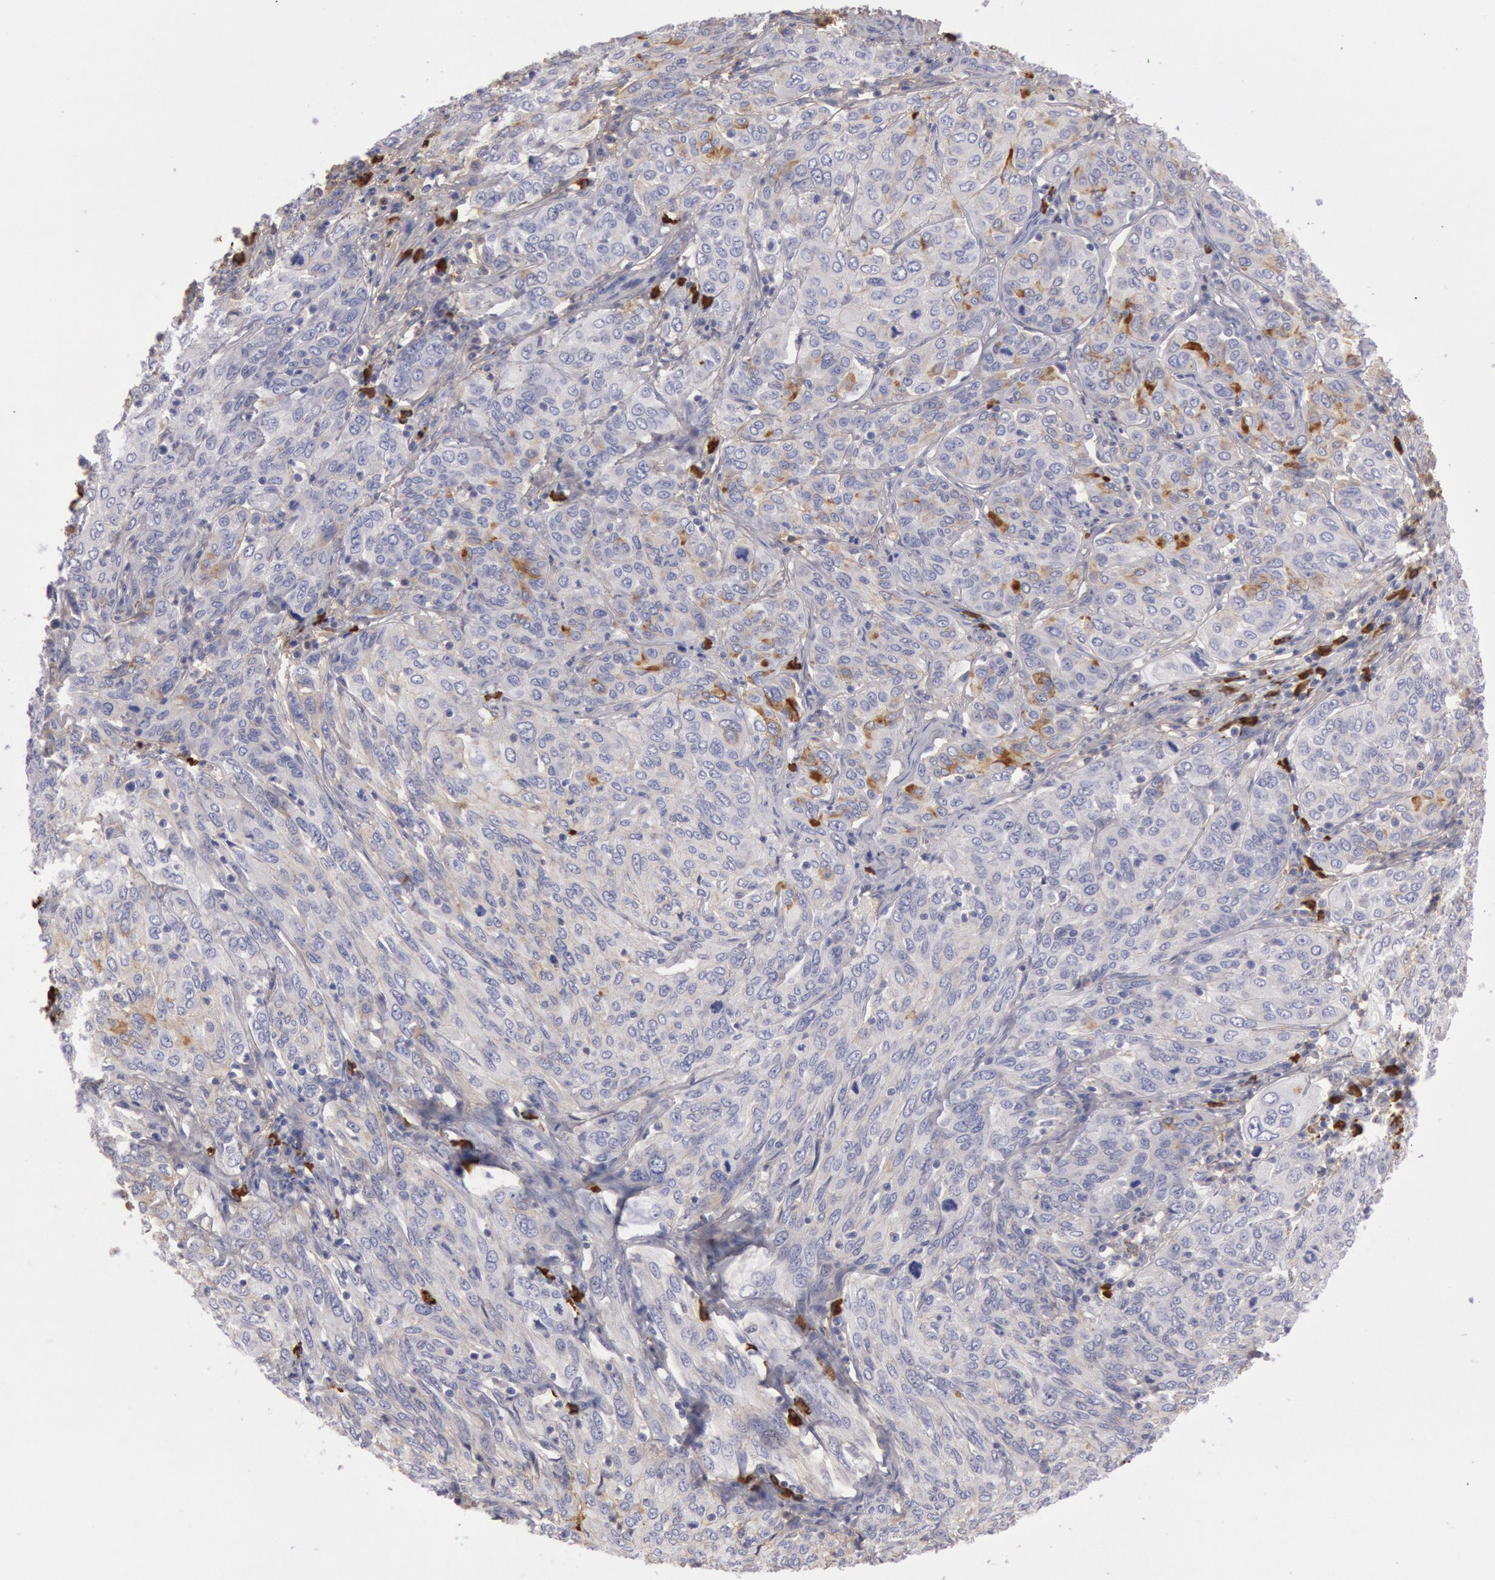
{"staining": {"intensity": "weak", "quantity": "25%-75%", "location": "cytoplasmic/membranous"}, "tissue": "cervical cancer", "cell_type": "Tumor cells", "image_type": "cancer", "snomed": [{"axis": "morphology", "description": "Squamous cell carcinoma, NOS"}, {"axis": "topography", "description": "Cervix"}], "caption": "Immunohistochemistry (IHC) of human squamous cell carcinoma (cervical) shows low levels of weak cytoplasmic/membranous expression in approximately 25%-75% of tumor cells. The staining was performed using DAB to visualize the protein expression in brown, while the nuclei were stained in blue with hematoxylin (Magnification: 20x).", "gene": "IGHA1", "patient": {"sex": "female", "age": 38}}